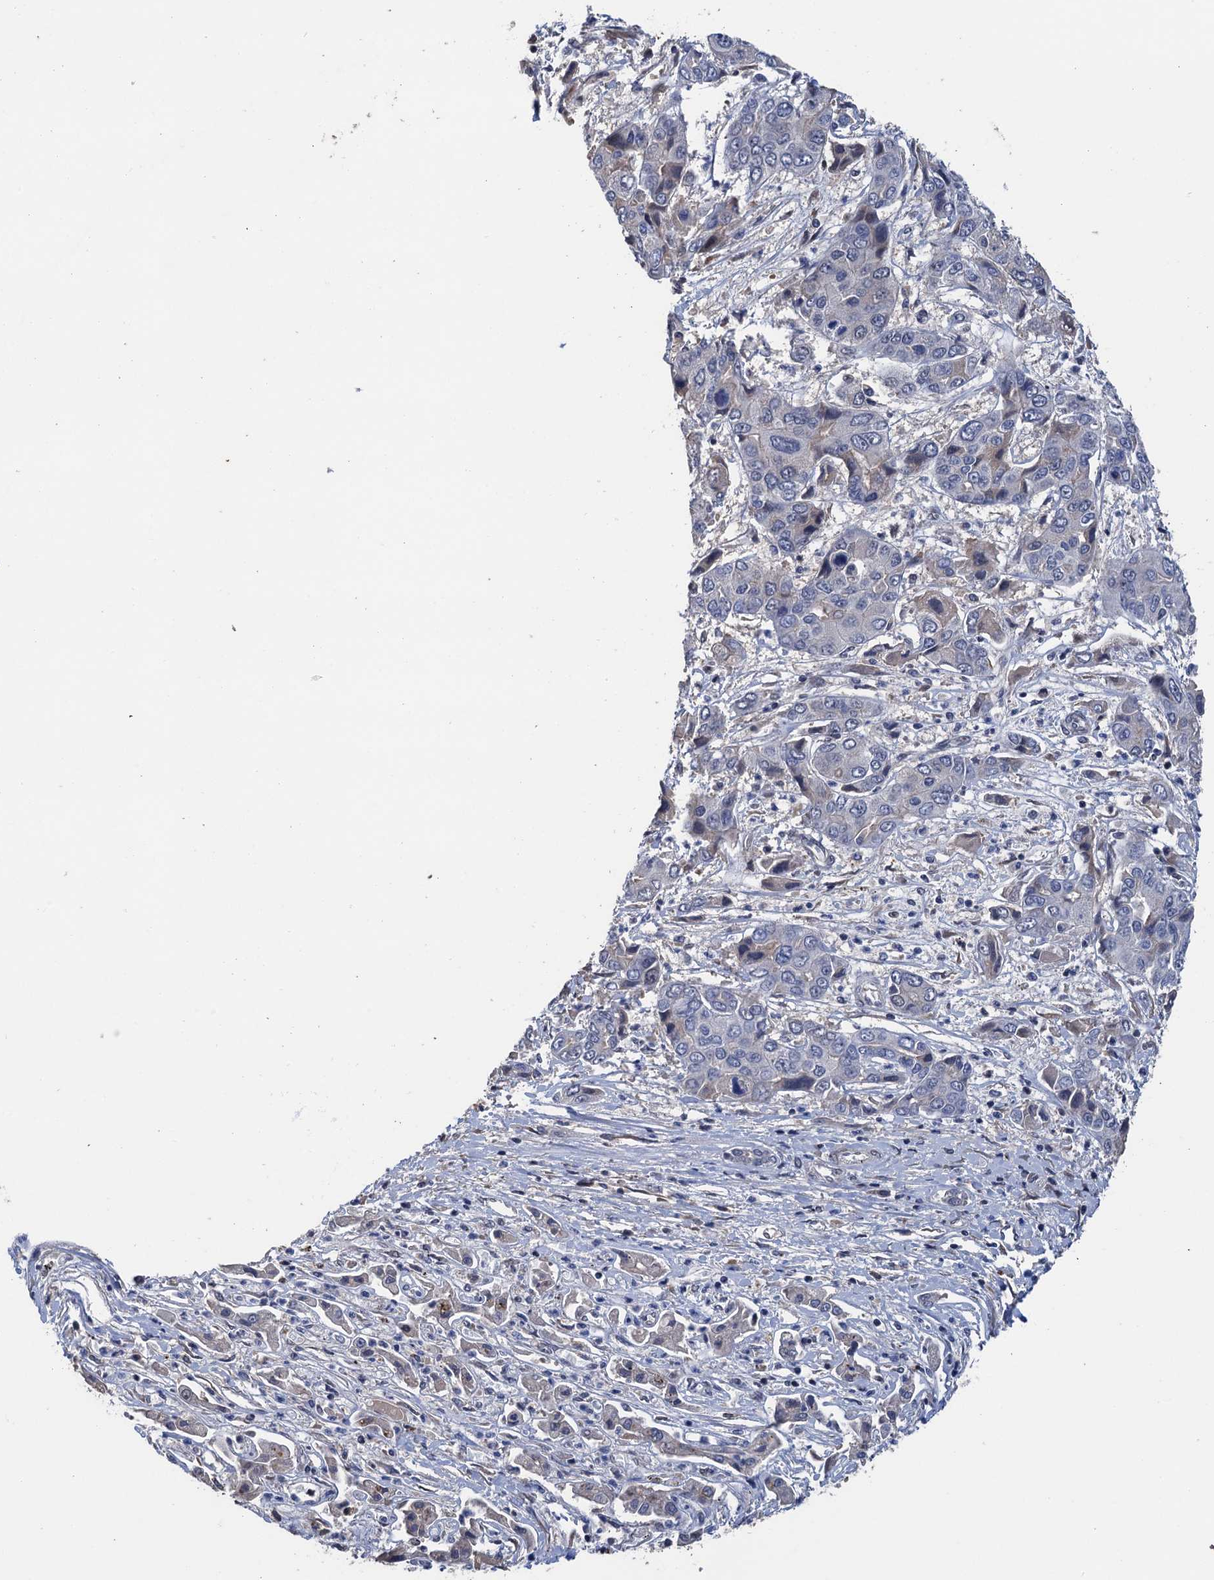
{"staining": {"intensity": "weak", "quantity": "<25%", "location": "cytoplasmic/membranous"}, "tissue": "liver cancer", "cell_type": "Tumor cells", "image_type": "cancer", "snomed": [{"axis": "morphology", "description": "Cholangiocarcinoma"}, {"axis": "topography", "description": "Liver"}], "caption": "Protein analysis of liver cancer shows no significant expression in tumor cells. (DAB immunohistochemistry (IHC) visualized using brightfield microscopy, high magnification).", "gene": "ART5", "patient": {"sex": "male", "age": 67}}